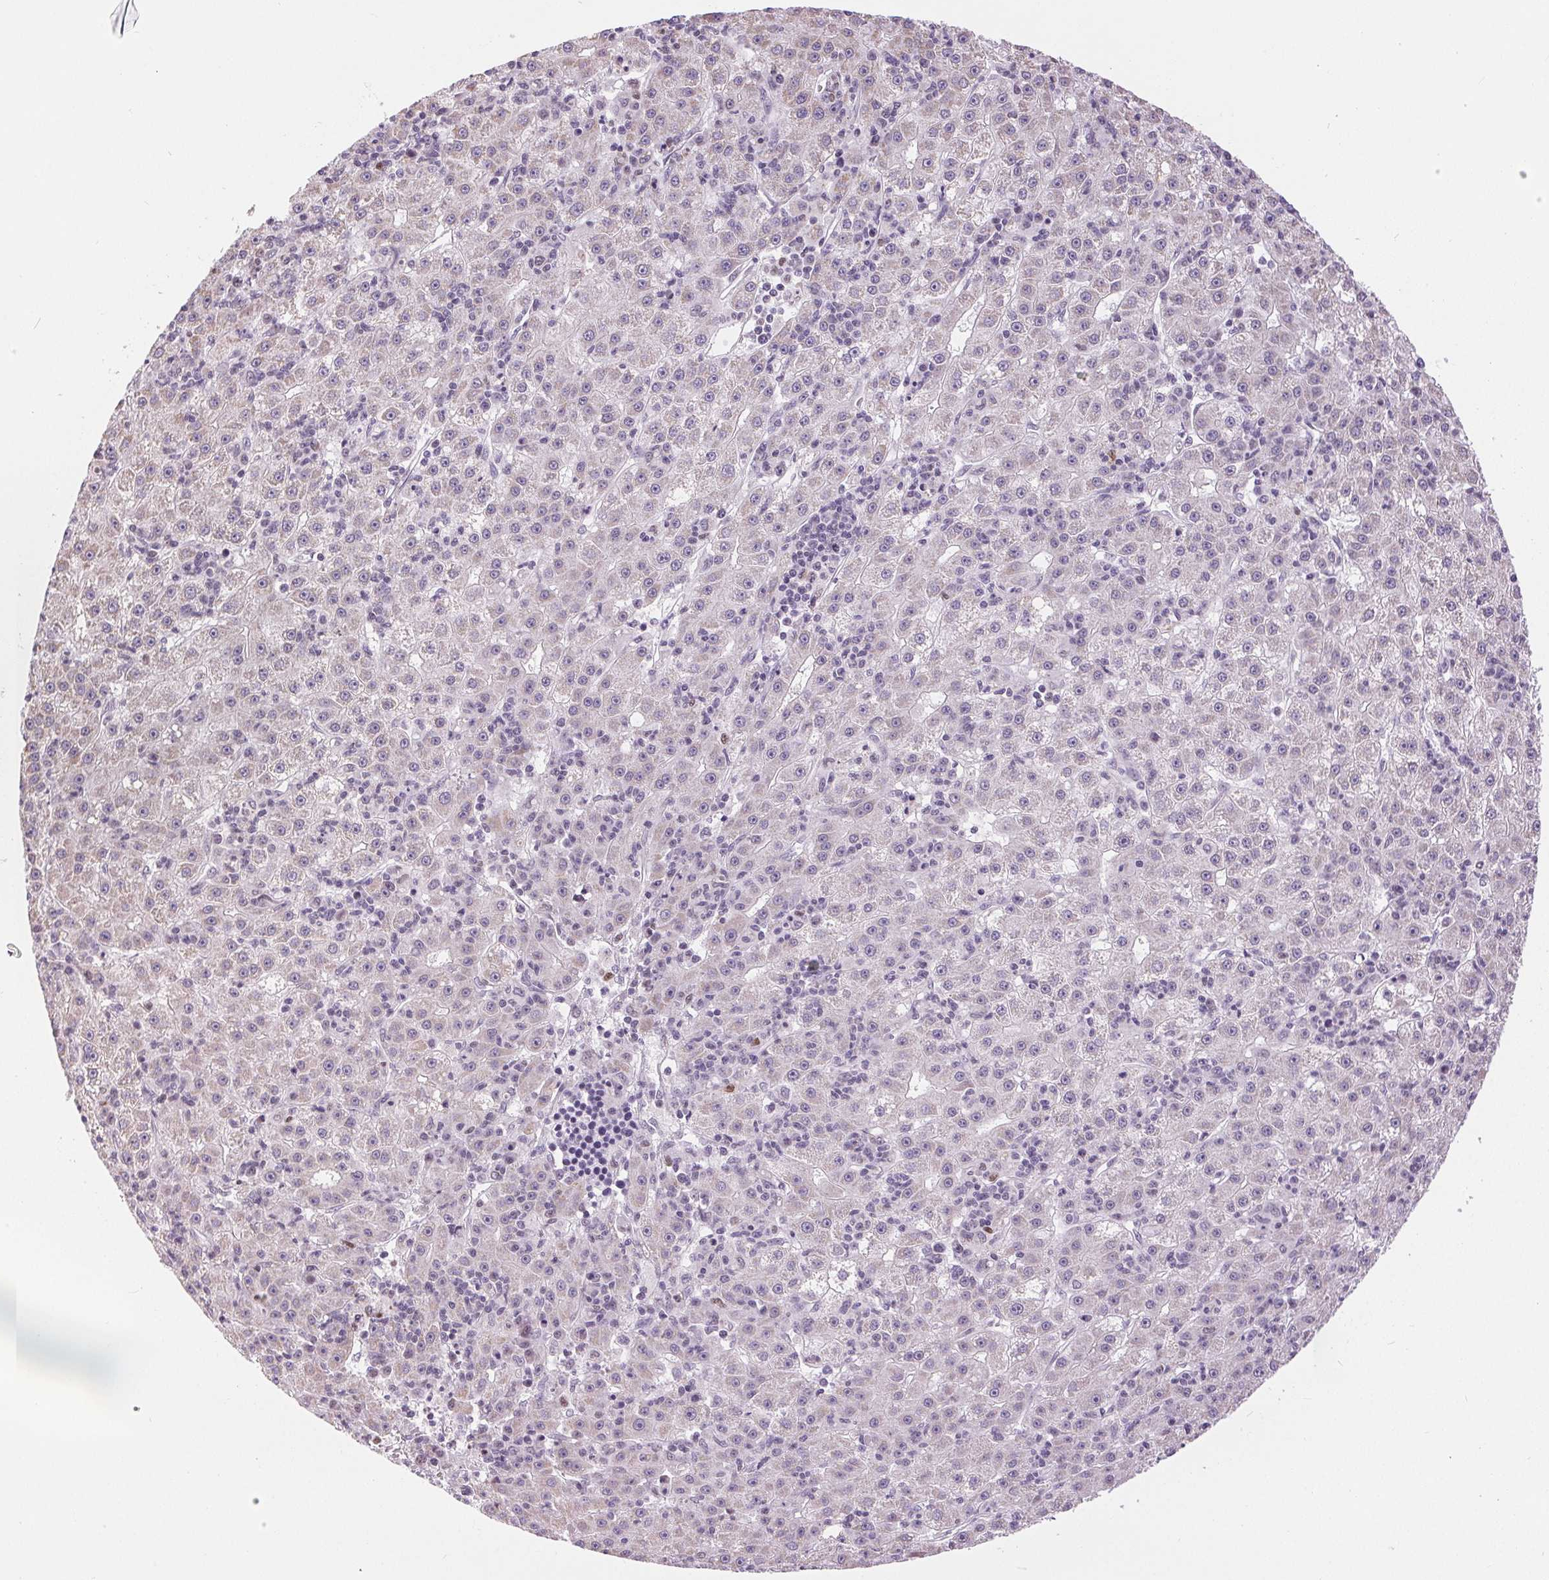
{"staining": {"intensity": "negative", "quantity": "none", "location": "none"}, "tissue": "liver cancer", "cell_type": "Tumor cells", "image_type": "cancer", "snomed": [{"axis": "morphology", "description": "Carcinoma, Hepatocellular, NOS"}, {"axis": "topography", "description": "Liver"}], "caption": "Human liver cancer (hepatocellular carcinoma) stained for a protein using immunohistochemistry (IHC) demonstrates no positivity in tumor cells.", "gene": "POU2F2", "patient": {"sex": "male", "age": 76}}